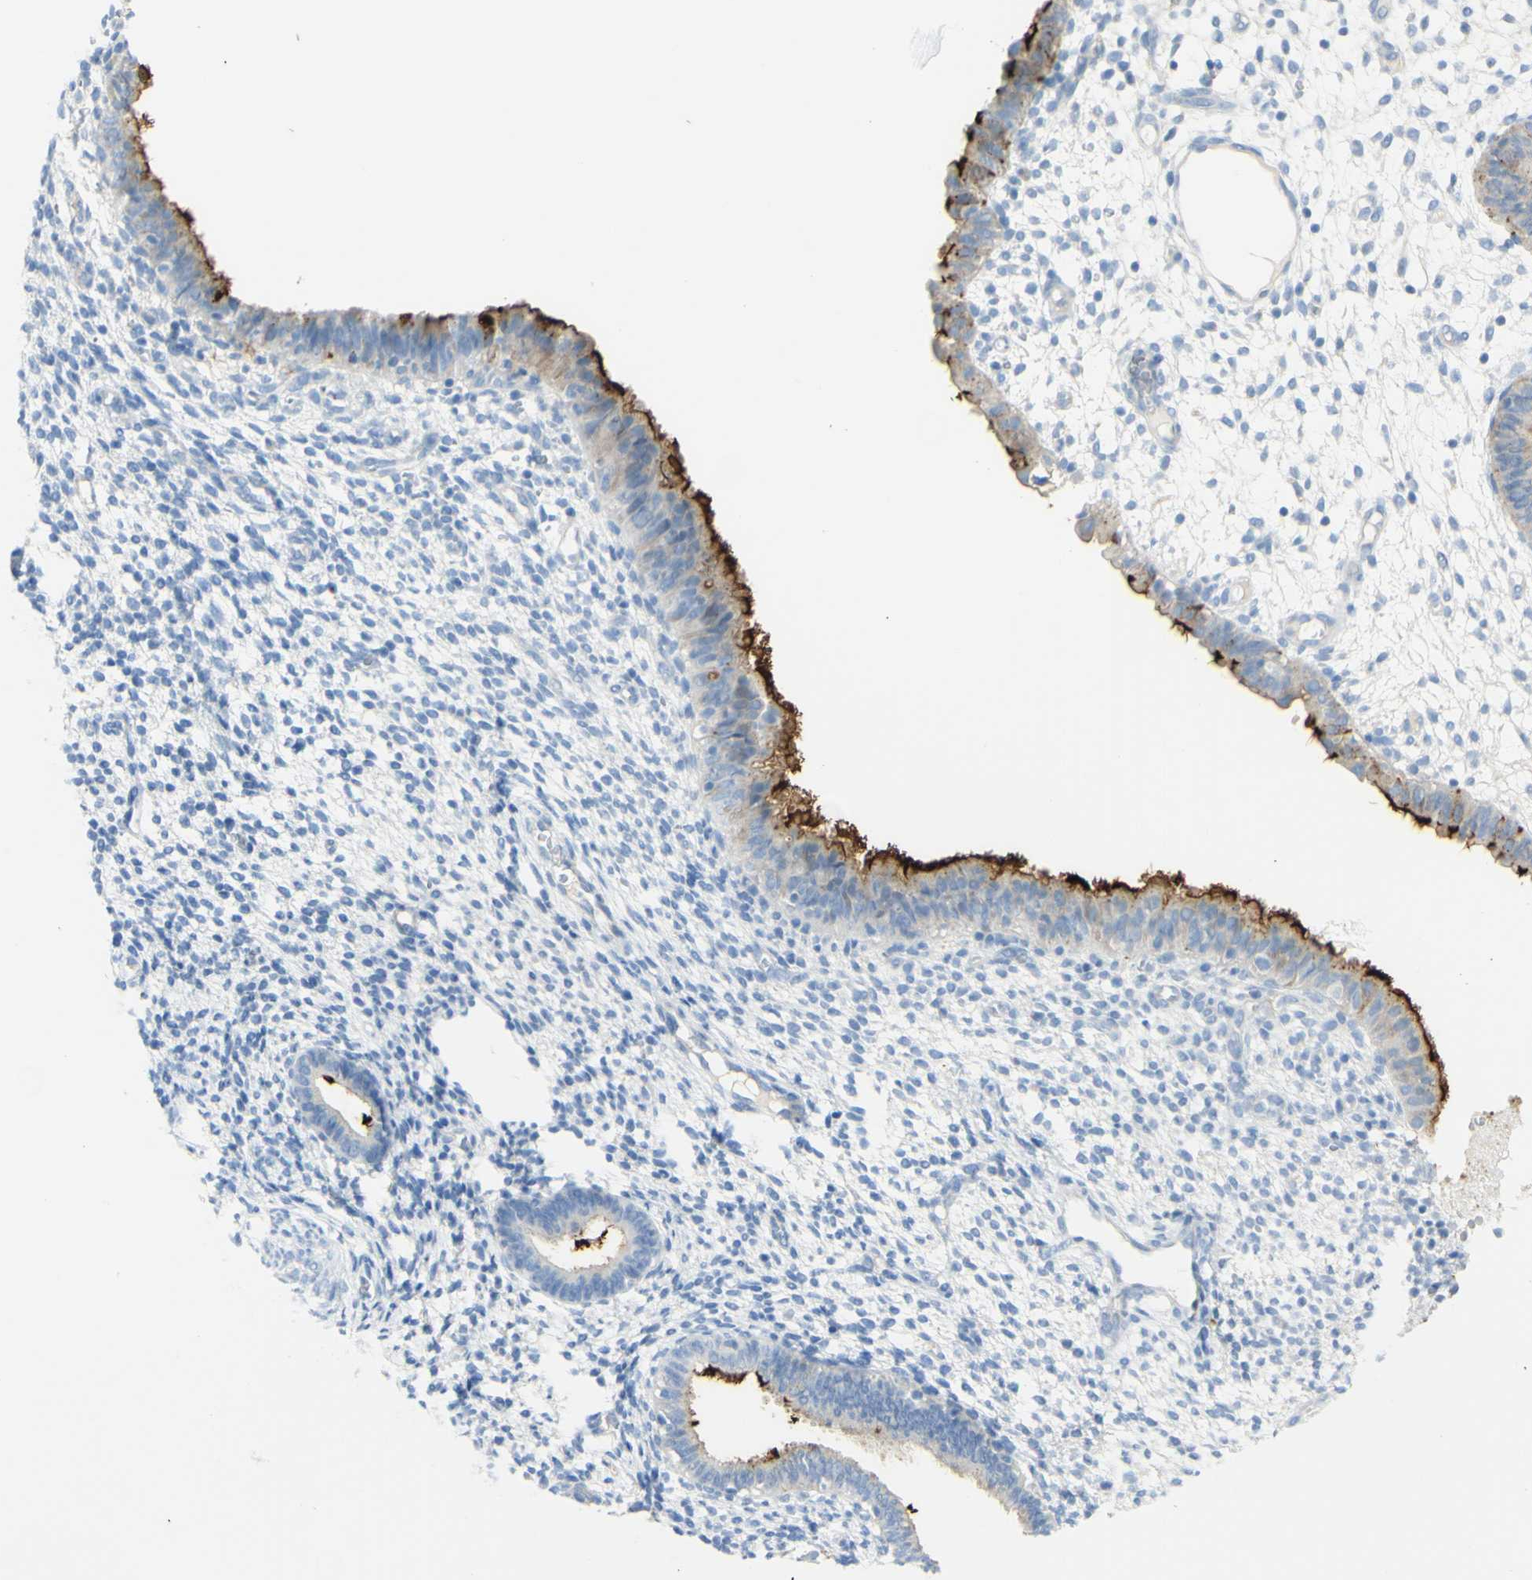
{"staining": {"intensity": "negative", "quantity": "none", "location": "none"}, "tissue": "endometrium", "cell_type": "Cells in endometrial stroma", "image_type": "normal", "snomed": [{"axis": "morphology", "description": "Normal tissue, NOS"}, {"axis": "topography", "description": "Endometrium"}], "caption": "A high-resolution image shows immunohistochemistry (IHC) staining of benign endometrium, which reveals no significant positivity in cells in endometrial stroma. The staining is performed using DAB (3,3'-diaminobenzidine) brown chromogen with nuclei counter-stained in using hematoxylin.", "gene": "TSPAN1", "patient": {"sex": "female", "age": 61}}